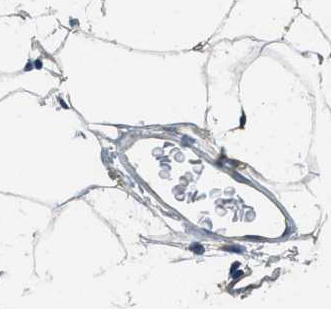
{"staining": {"intensity": "weak", "quantity": ">75%", "location": "cytoplasmic/membranous"}, "tissue": "adipose tissue", "cell_type": "Adipocytes", "image_type": "normal", "snomed": [{"axis": "morphology", "description": "Normal tissue, NOS"}, {"axis": "topography", "description": "Breast"}, {"axis": "topography", "description": "Soft tissue"}], "caption": "A low amount of weak cytoplasmic/membranous positivity is present in approximately >75% of adipocytes in unremarkable adipose tissue.", "gene": "SSR1", "patient": {"sex": "female", "age": 75}}